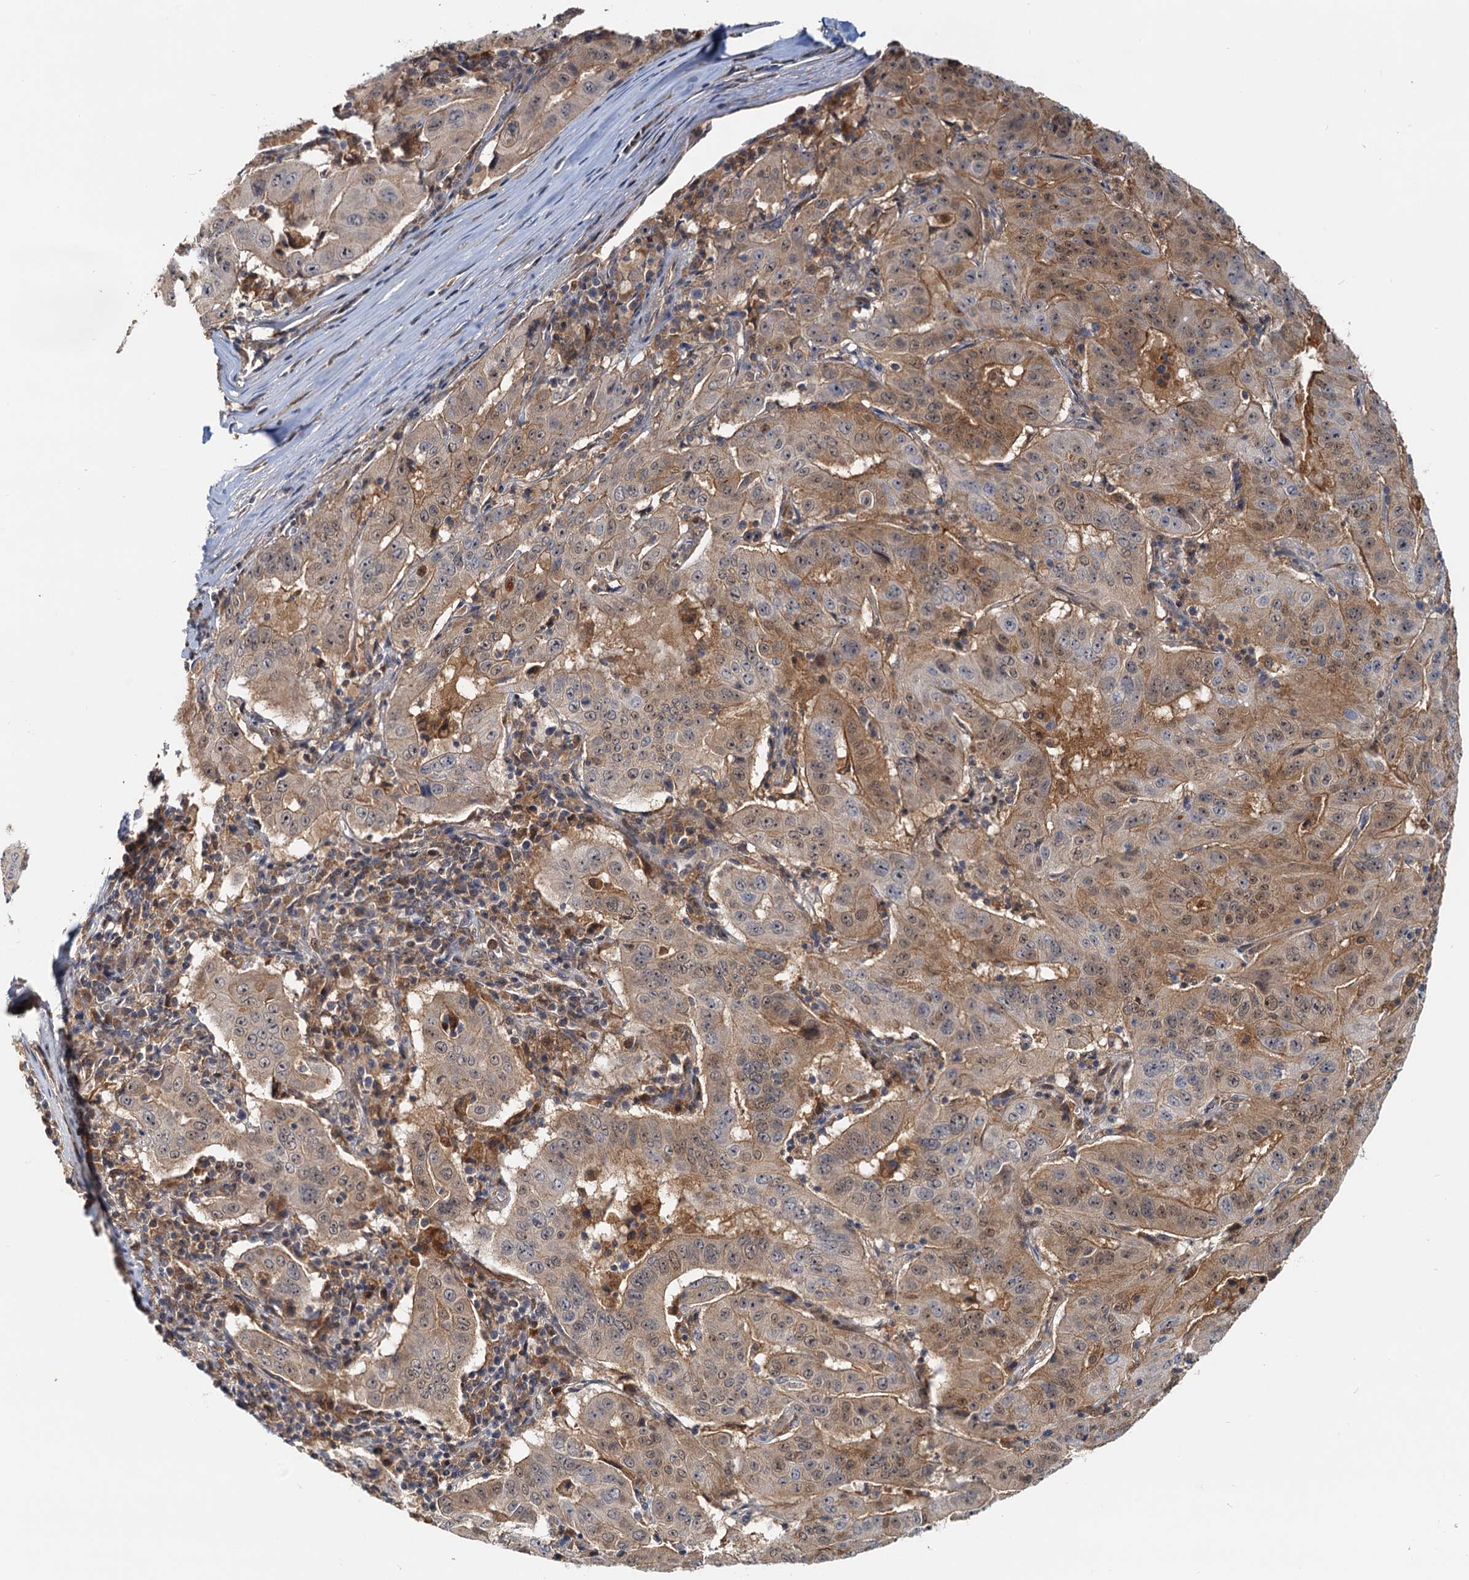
{"staining": {"intensity": "moderate", "quantity": ">75%", "location": "cytoplasmic/membranous"}, "tissue": "pancreatic cancer", "cell_type": "Tumor cells", "image_type": "cancer", "snomed": [{"axis": "morphology", "description": "Adenocarcinoma, NOS"}, {"axis": "topography", "description": "Pancreas"}], "caption": "DAB (3,3'-diaminobenzidine) immunohistochemical staining of adenocarcinoma (pancreatic) reveals moderate cytoplasmic/membranous protein positivity in about >75% of tumor cells.", "gene": "TOLLIP", "patient": {"sex": "male", "age": 63}}